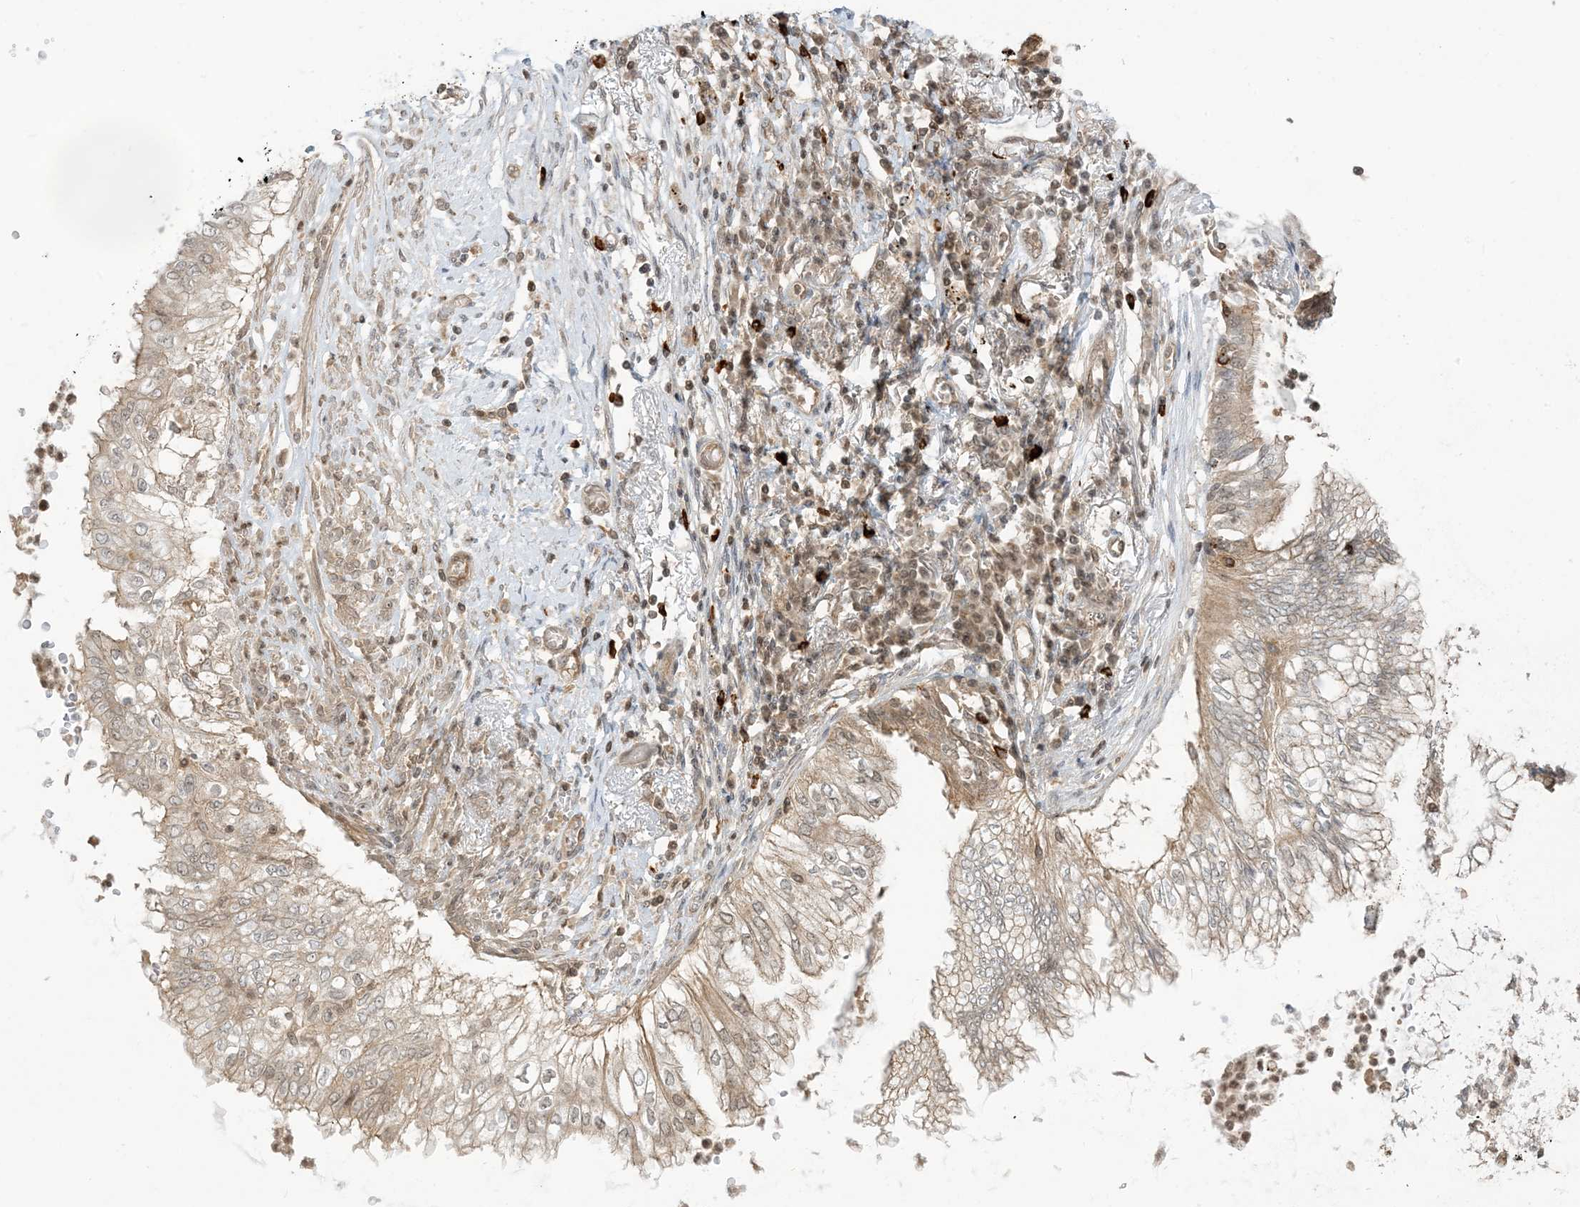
{"staining": {"intensity": "weak", "quantity": "25%-75%", "location": "cytoplasmic/membranous"}, "tissue": "lung cancer", "cell_type": "Tumor cells", "image_type": "cancer", "snomed": [{"axis": "morphology", "description": "Adenocarcinoma, NOS"}, {"axis": "topography", "description": "Lung"}], "caption": "Brown immunohistochemical staining in human lung cancer displays weak cytoplasmic/membranous expression in about 25%-75% of tumor cells. (DAB IHC, brown staining for protein, blue staining for nuclei).", "gene": "PPP1R7", "patient": {"sex": "female", "age": 70}}